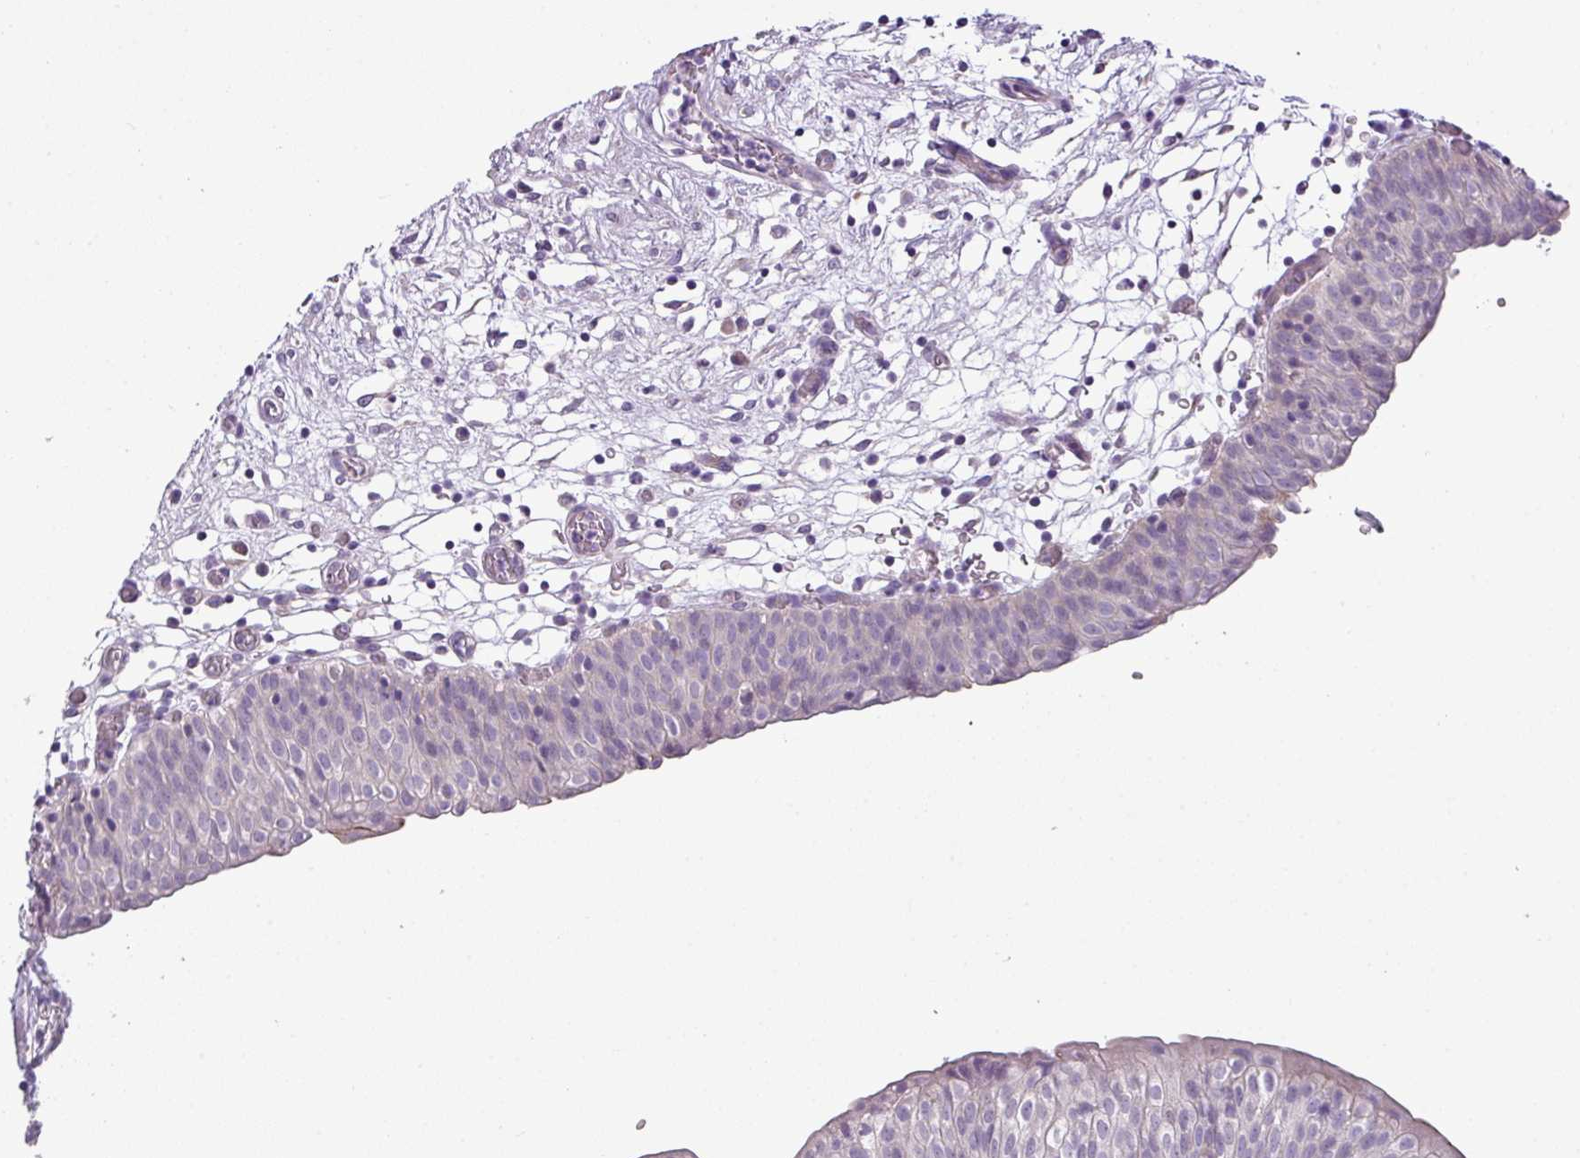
{"staining": {"intensity": "negative", "quantity": "none", "location": "none"}, "tissue": "urinary bladder", "cell_type": "Urothelial cells", "image_type": "normal", "snomed": [{"axis": "morphology", "description": "Normal tissue, NOS"}, {"axis": "topography", "description": "Urinary bladder"}], "caption": "IHC of unremarkable human urinary bladder exhibits no staining in urothelial cells. (Brightfield microscopy of DAB immunohistochemistry at high magnification).", "gene": "TMEM178B", "patient": {"sex": "male", "age": 55}}